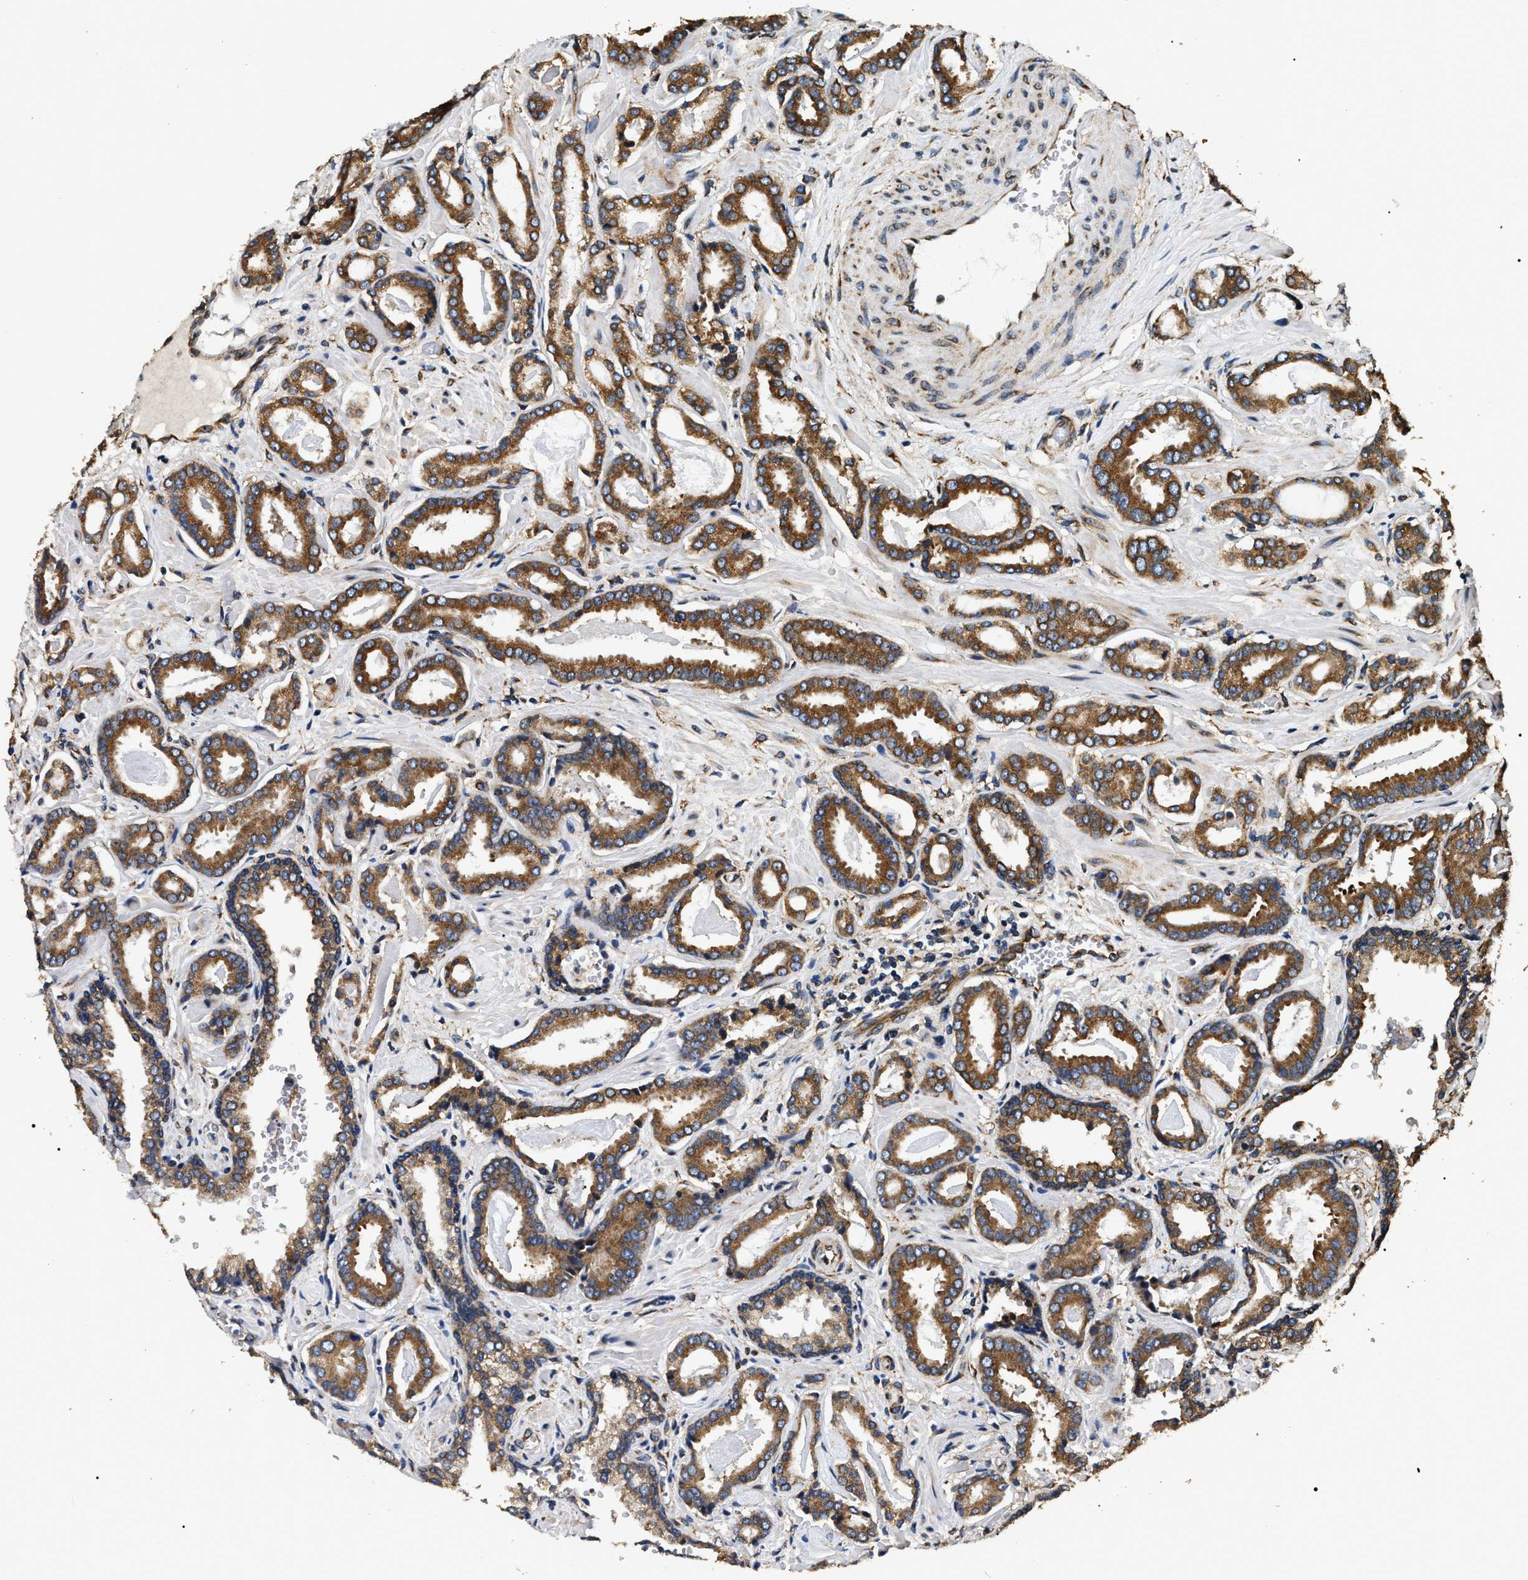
{"staining": {"intensity": "strong", "quantity": ">75%", "location": "cytoplasmic/membranous"}, "tissue": "prostate cancer", "cell_type": "Tumor cells", "image_type": "cancer", "snomed": [{"axis": "morphology", "description": "Adenocarcinoma, Low grade"}, {"axis": "topography", "description": "Prostate"}], "caption": "Immunohistochemical staining of human prostate cancer exhibits high levels of strong cytoplasmic/membranous staining in approximately >75% of tumor cells.", "gene": "KTN1", "patient": {"sex": "male", "age": 53}}